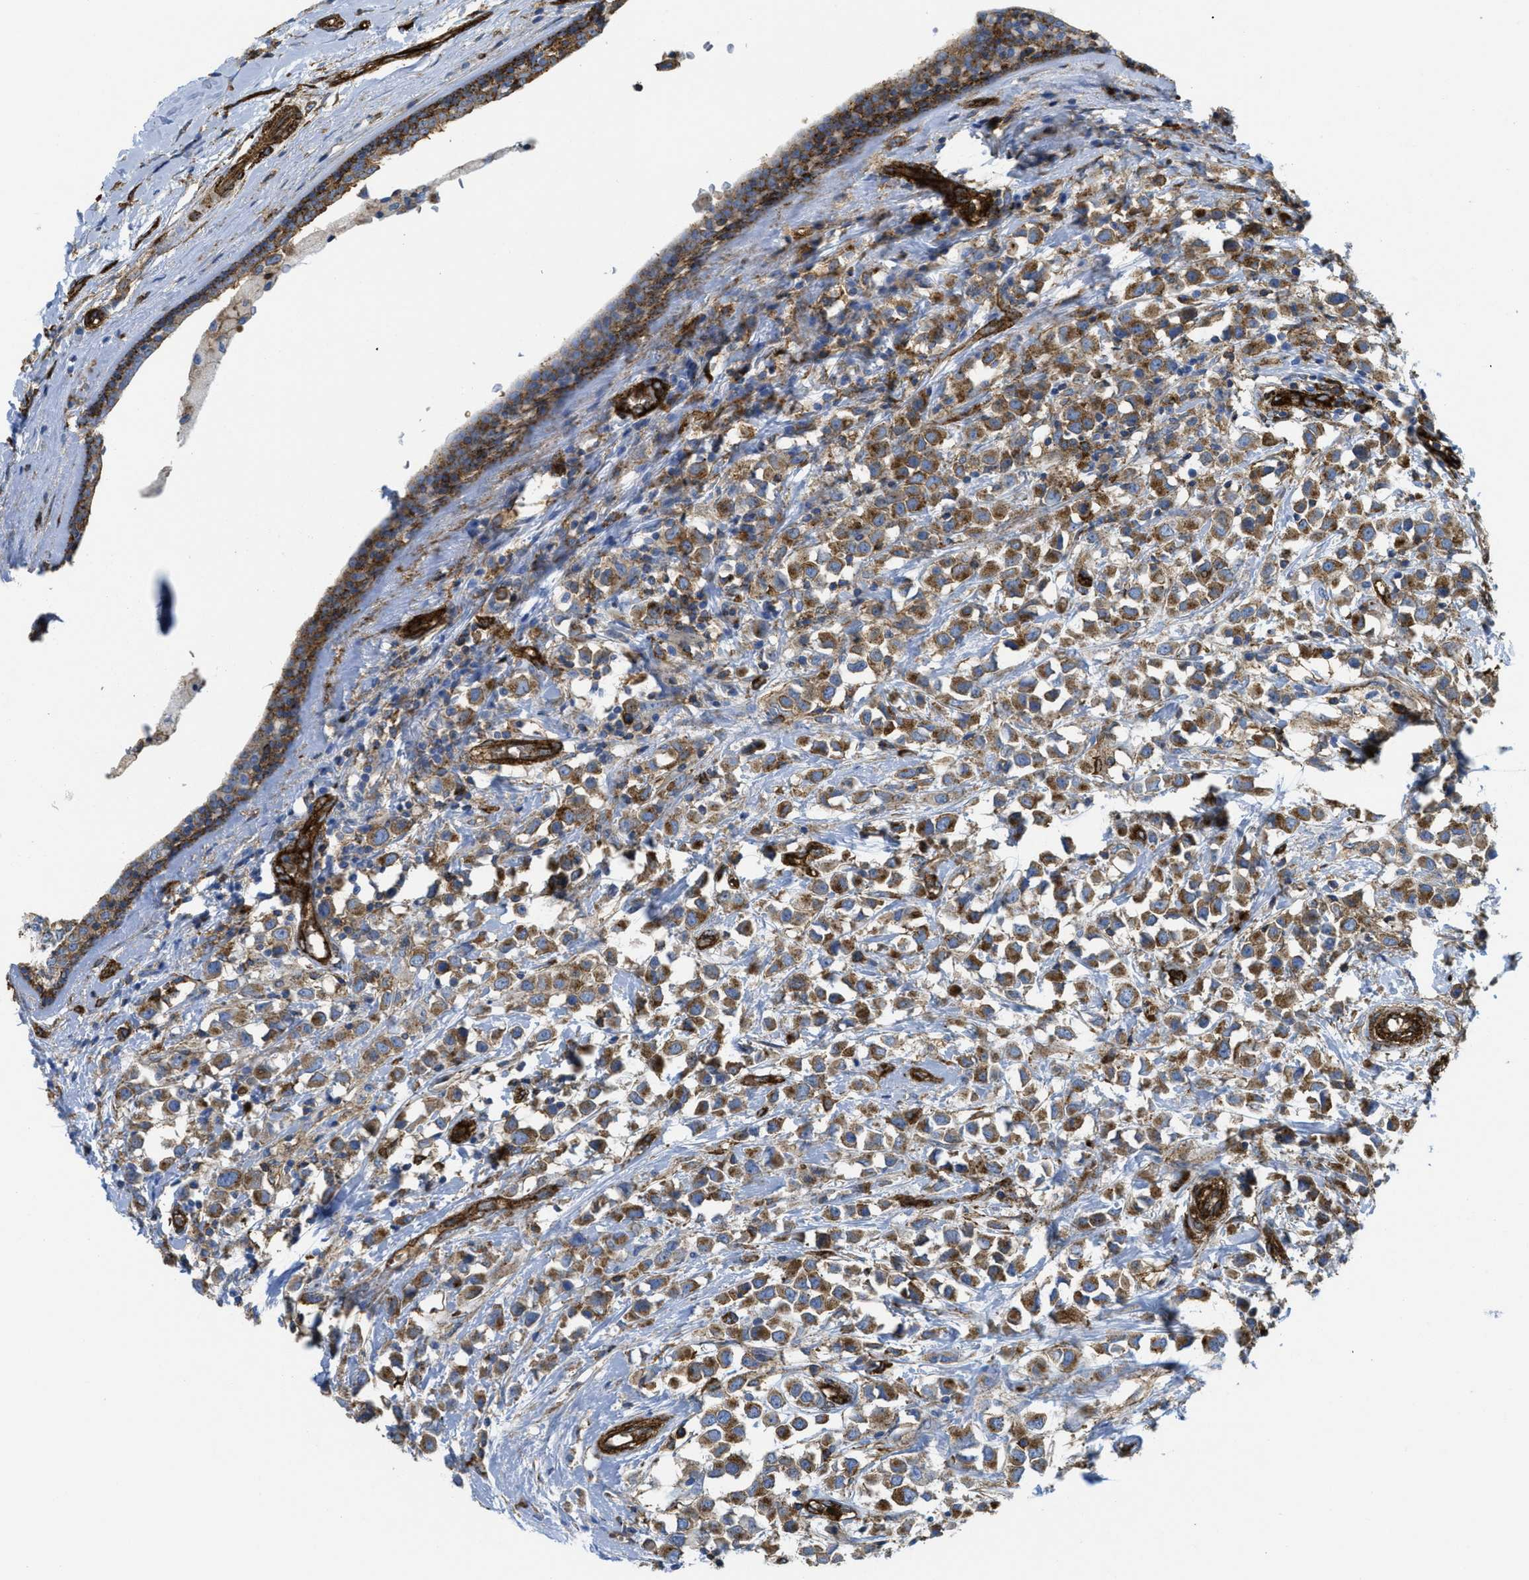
{"staining": {"intensity": "moderate", "quantity": ">75%", "location": "cytoplasmic/membranous"}, "tissue": "breast cancer", "cell_type": "Tumor cells", "image_type": "cancer", "snomed": [{"axis": "morphology", "description": "Duct carcinoma"}, {"axis": "topography", "description": "Breast"}], "caption": "Invasive ductal carcinoma (breast) stained with a protein marker demonstrates moderate staining in tumor cells.", "gene": "HIP1", "patient": {"sex": "female", "age": 61}}